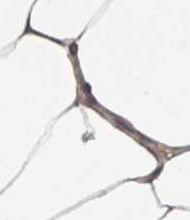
{"staining": {"intensity": "negative", "quantity": "none", "location": "none"}, "tissue": "breast", "cell_type": "Adipocytes", "image_type": "normal", "snomed": [{"axis": "morphology", "description": "Normal tissue, NOS"}, {"axis": "topography", "description": "Breast"}], "caption": "The histopathology image shows no significant positivity in adipocytes of breast.", "gene": "ATAD3A", "patient": {"sex": "female", "age": 27}}